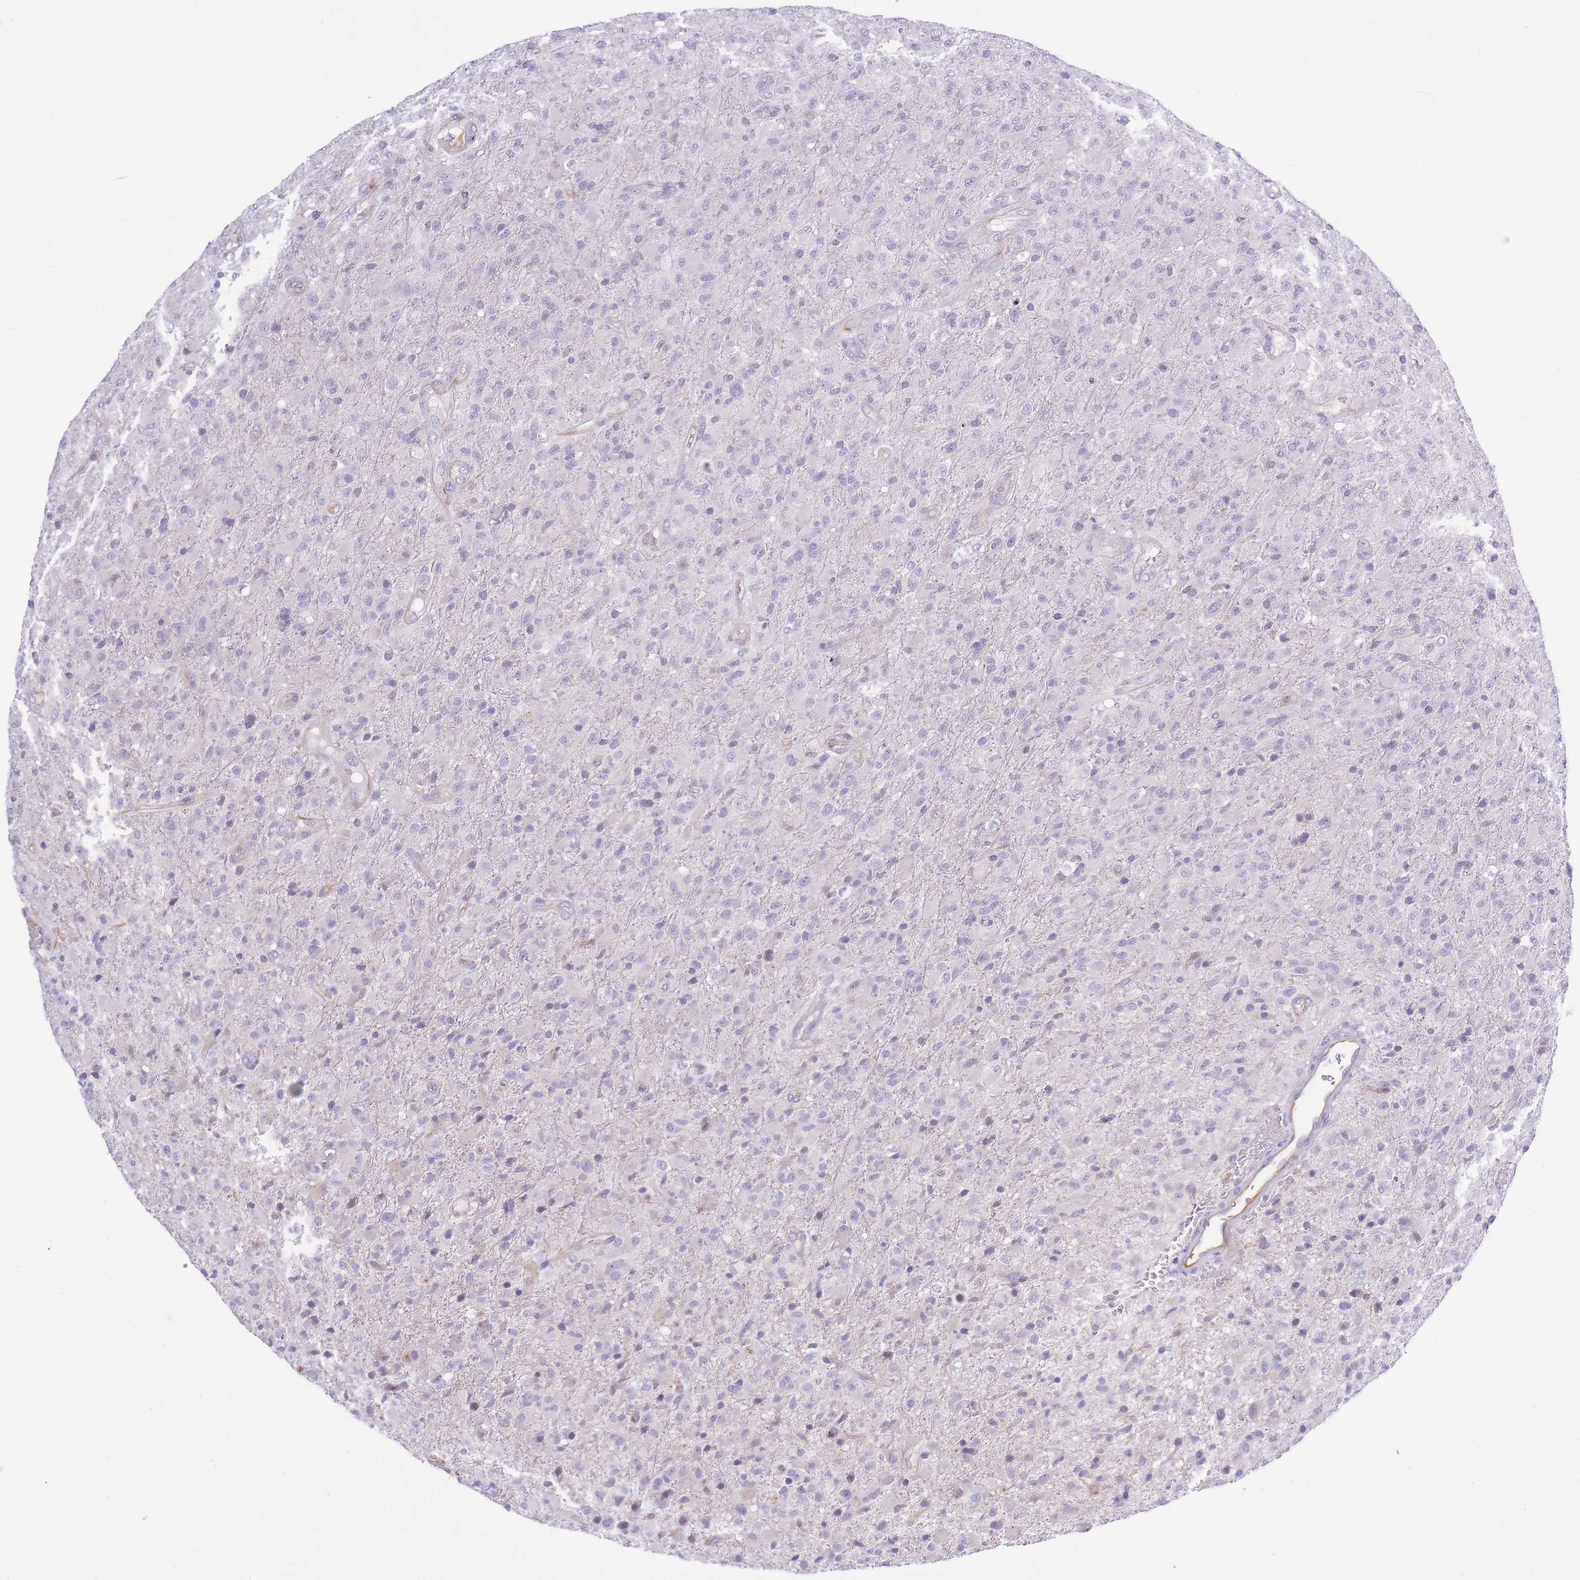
{"staining": {"intensity": "negative", "quantity": "none", "location": "none"}, "tissue": "glioma", "cell_type": "Tumor cells", "image_type": "cancer", "snomed": [{"axis": "morphology", "description": "Glioma, malignant, Low grade"}, {"axis": "topography", "description": "Brain"}], "caption": "IHC histopathology image of neoplastic tissue: glioma stained with DAB (3,3'-diaminobenzidine) shows no significant protein positivity in tumor cells.", "gene": "MEIOSIN", "patient": {"sex": "male", "age": 65}}